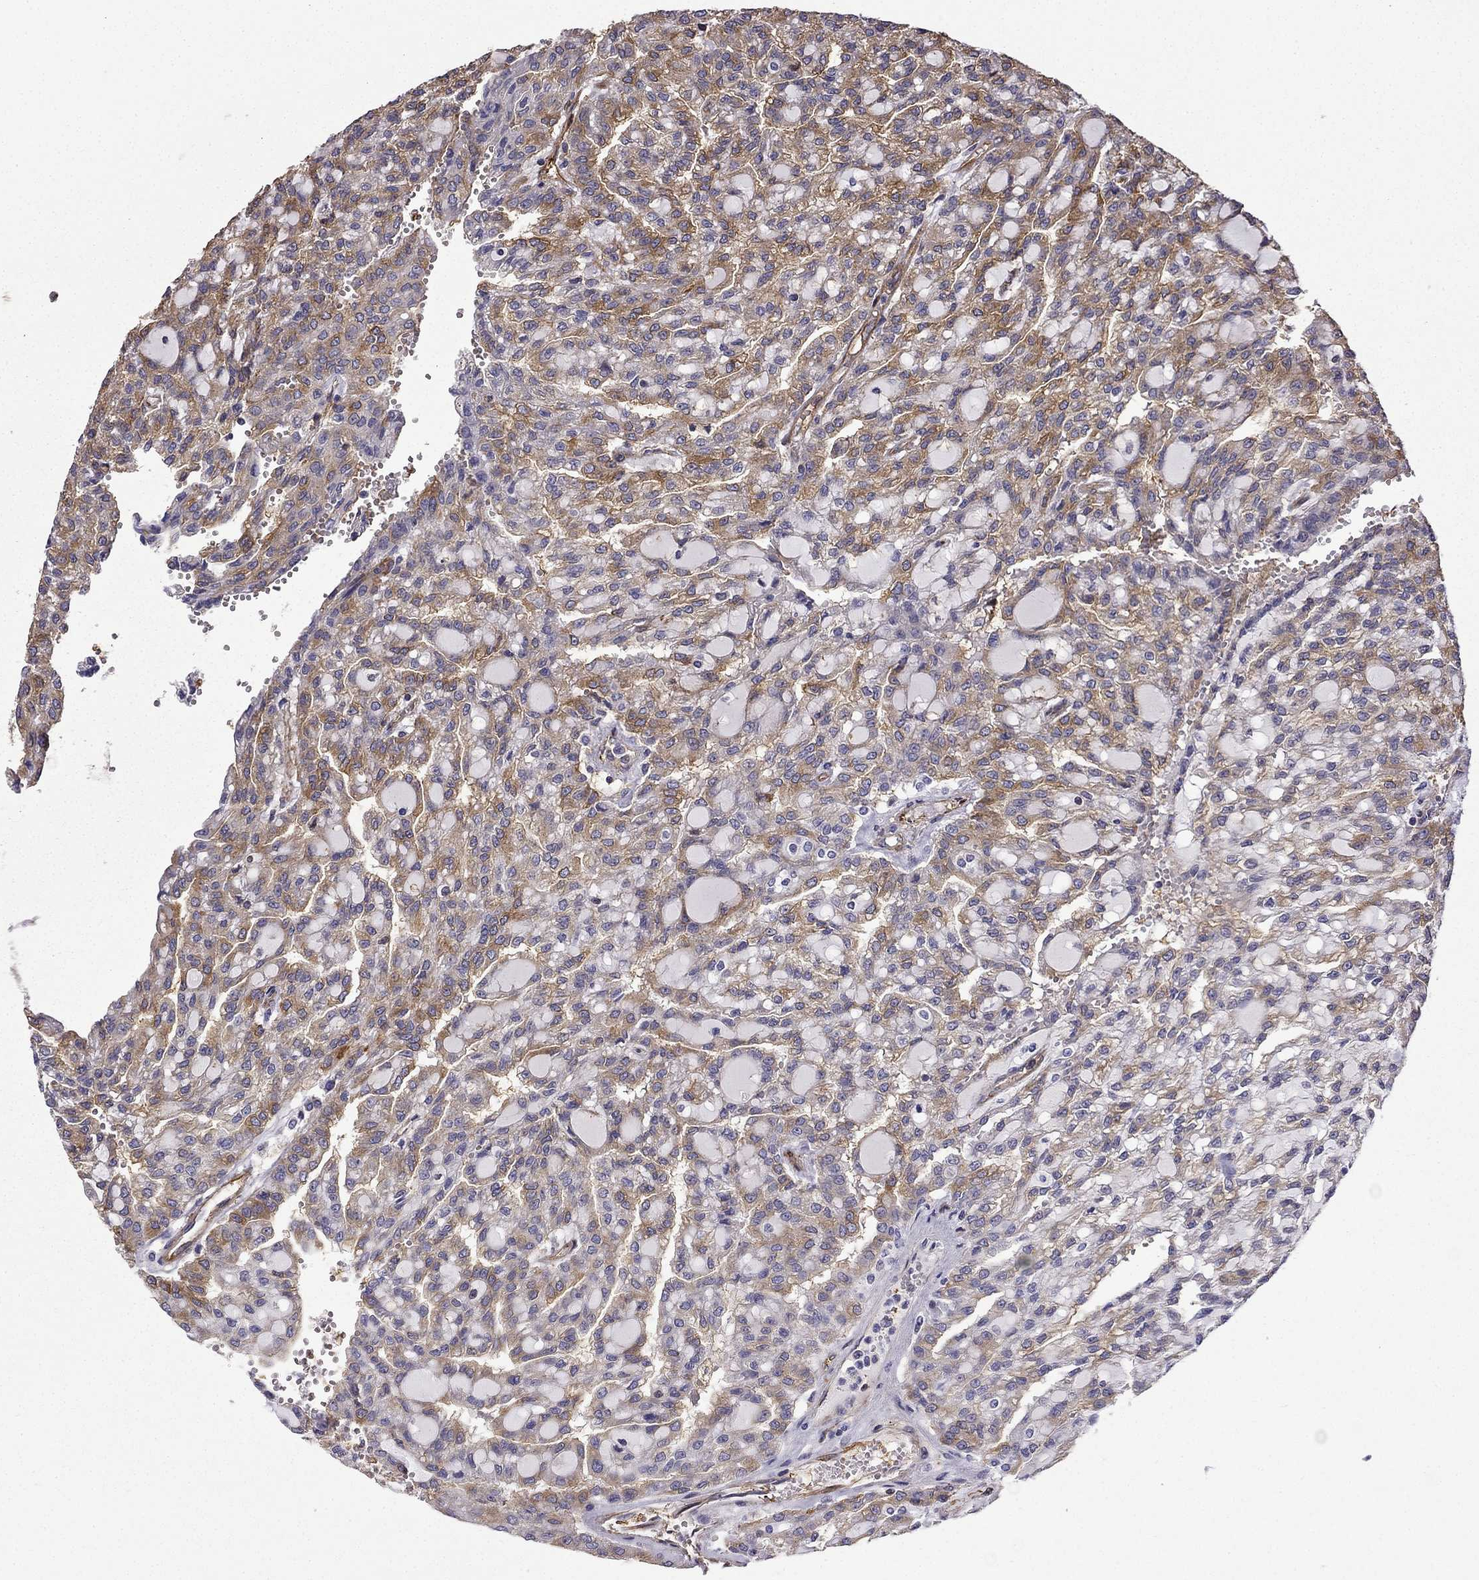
{"staining": {"intensity": "moderate", "quantity": ">75%", "location": "cytoplasmic/membranous"}, "tissue": "renal cancer", "cell_type": "Tumor cells", "image_type": "cancer", "snomed": [{"axis": "morphology", "description": "Adenocarcinoma, NOS"}, {"axis": "topography", "description": "Kidney"}], "caption": "Tumor cells show medium levels of moderate cytoplasmic/membranous expression in about >75% of cells in renal adenocarcinoma. The staining was performed using DAB to visualize the protein expression in brown, while the nuclei were stained in blue with hematoxylin (Magnification: 20x).", "gene": "MAP4", "patient": {"sex": "male", "age": 63}}